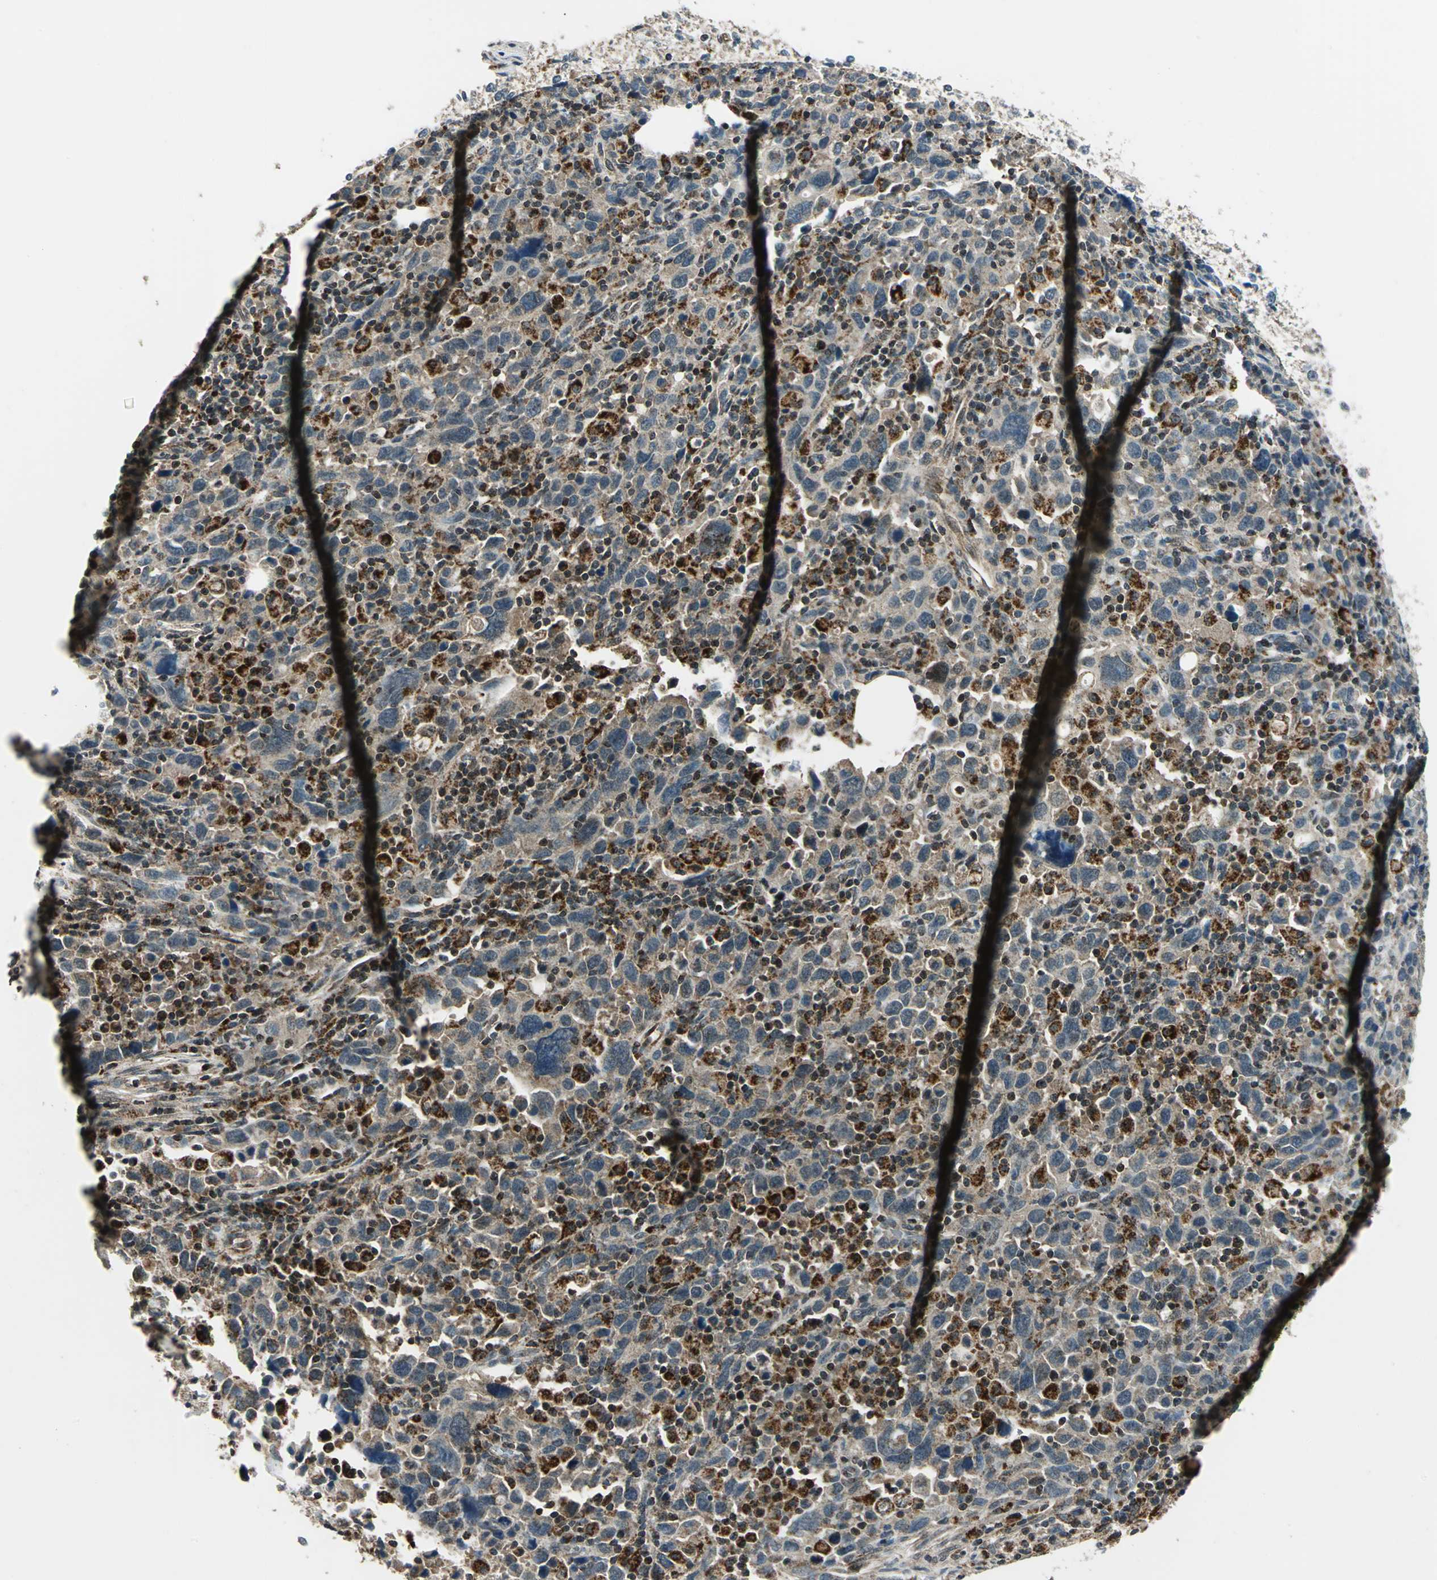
{"staining": {"intensity": "moderate", "quantity": ">75%", "location": "cytoplasmic/membranous"}, "tissue": "urothelial cancer", "cell_type": "Tumor cells", "image_type": "cancer", "snomed": [{"axis": "morphology", "description": "Urothelial carcinoma, High grade"}, {"axis": "topography", "description": "Urinary bladder"}], "caption": "About >75% of tumor cells in human urothelial cancer show moderate cytoplasmic/membranous protein expression as visualized by brown immunohistochemical staining.", "gene": "NUDT2", "patient": {"sex": "male", "age": 61}}